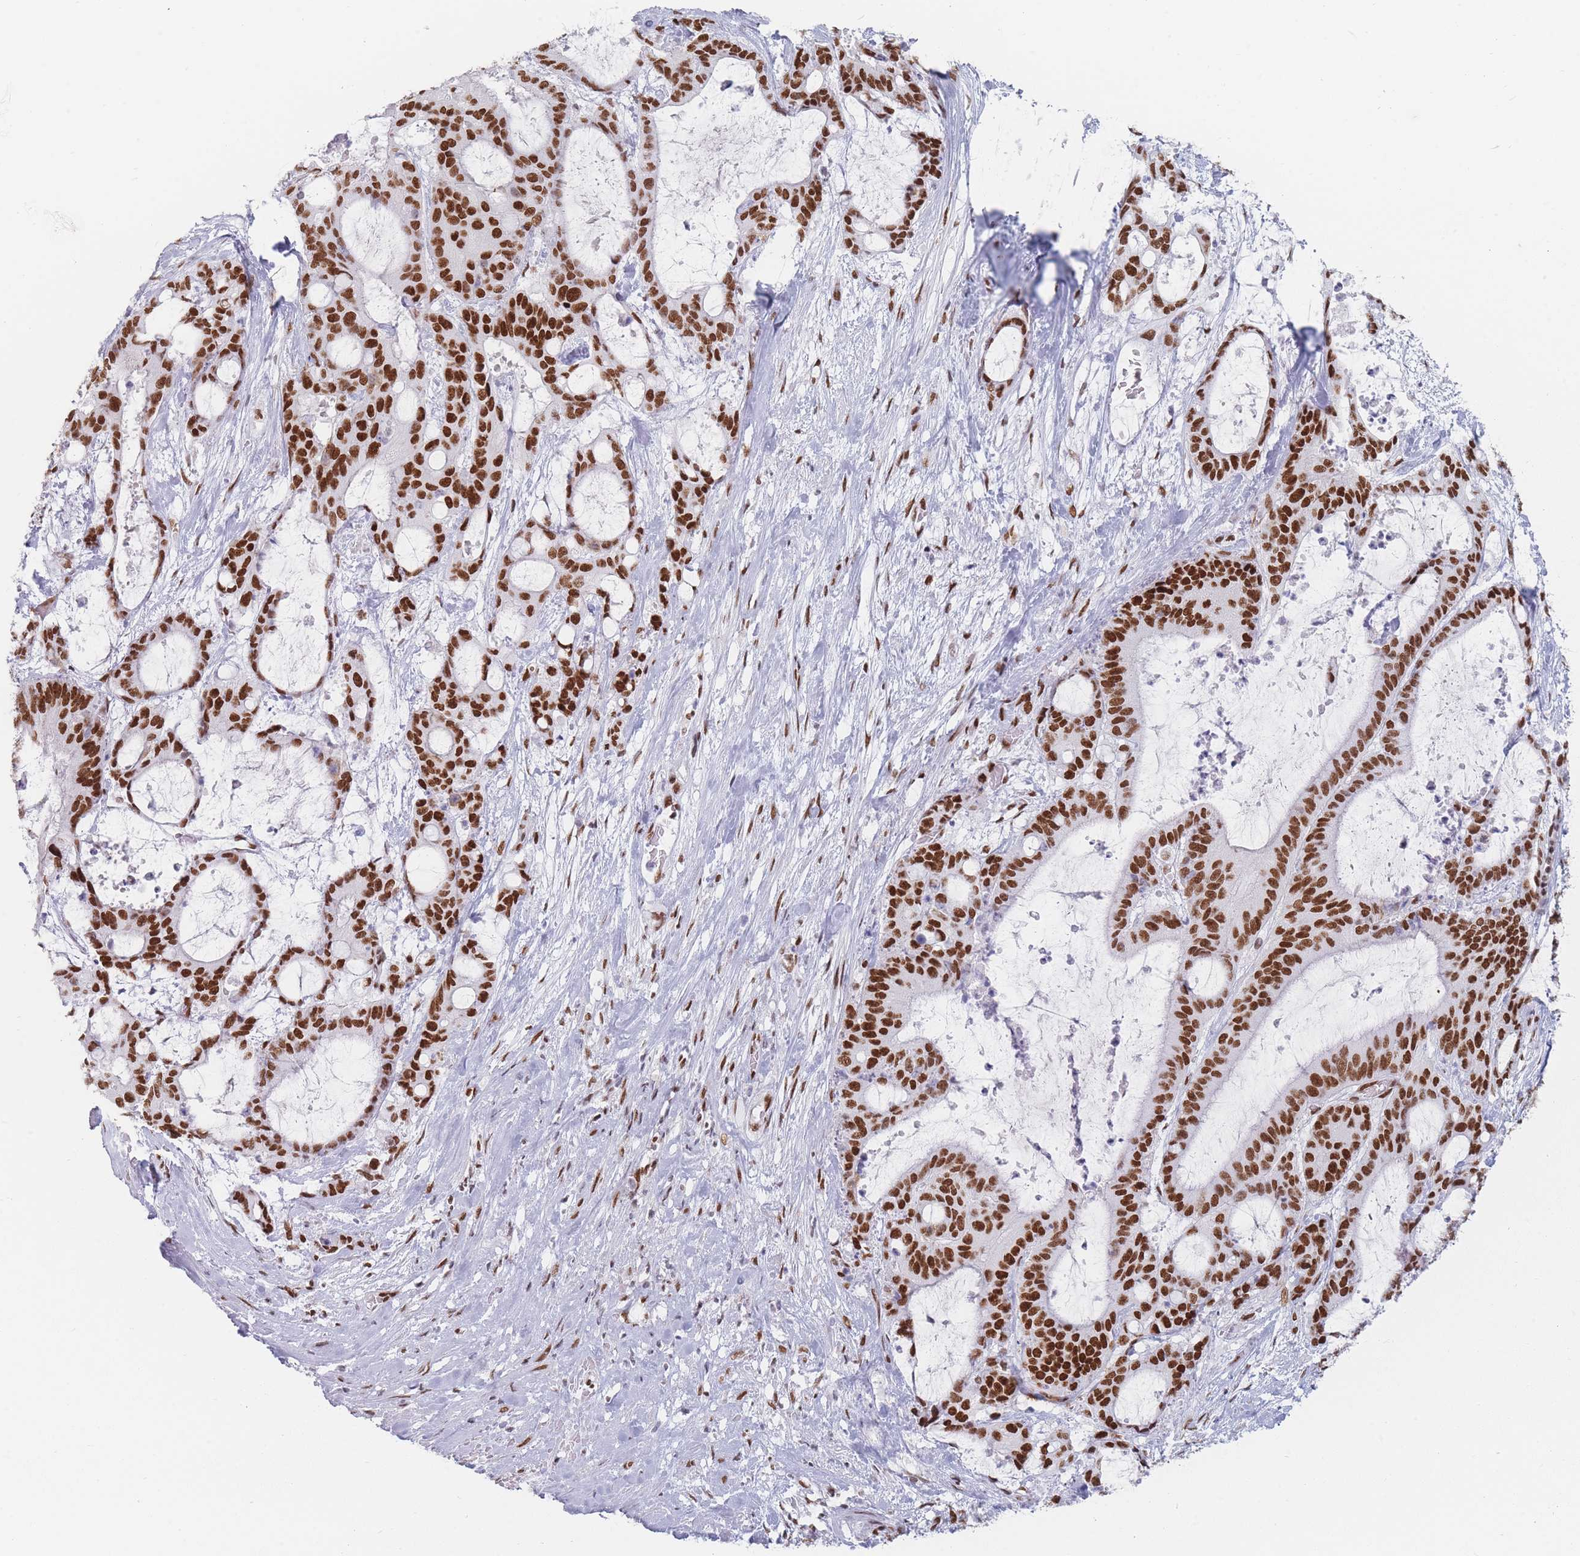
{"staining": {"intensity": "strong", "quantity": ">75%", "location": "nuclear"}, "tissue": "liver cancer", "cell_type": "Tumor cells", "image_type": "cancer", "snomed": [{"axis": "morphology", "description": "Normal tissue, NOS"}, {"axis": "morphology", "description": "Cholangiocarcinoma"}, {"axis": "topography", "description": "Liver"}, {"axis": "topography", "description": "Peripheral nerve tissue"}], "caption": "Human liver cancer stained with a protein marker shows strong staining in tumor cells.", "gene": "SAFB2", "patient": {"sex": "female", "age": 73}}